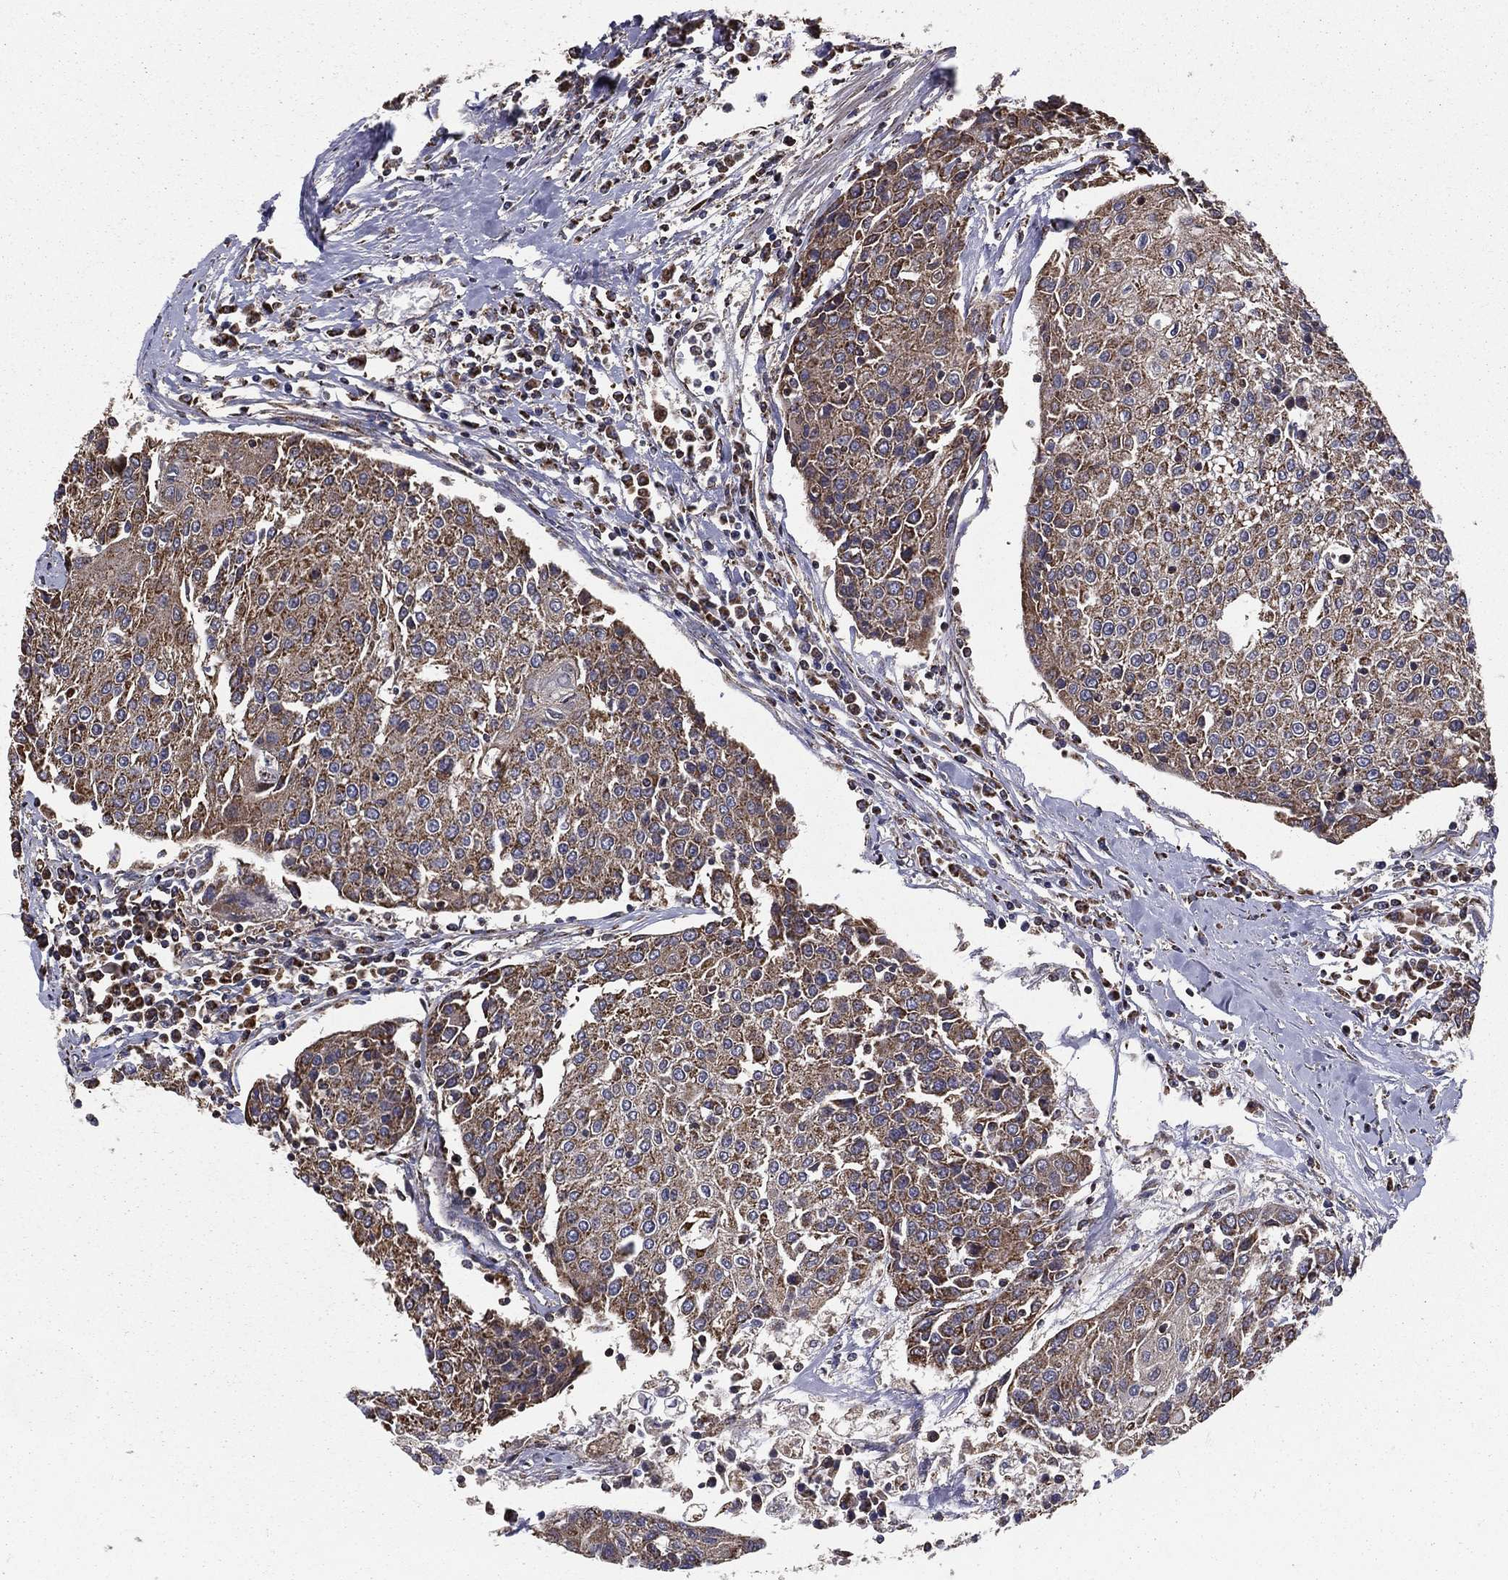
{"staining": {"intensity": "moderate", "quantity": ">75%", "location": "cytoplasmic/membranous"}, "tissue": "urothelial cancer", "cell_type": "Tumor cells", "image_type": "cancer", "snomed": [{"axis": "morphology", "description": "Urothelial carcinoma, High grade"}, {"axis": "topography", "description": "Urinary bladder"}], "caption": "A high-resolution histopathology image shows IHC staining of urothelial carcinoma (high-grade), which reveals moderate cytoplasmic/membranous positivity in approximately >75% of tumor cells.", "gene": "RIGI", "patient": {"sex": "female", "age": 85}}